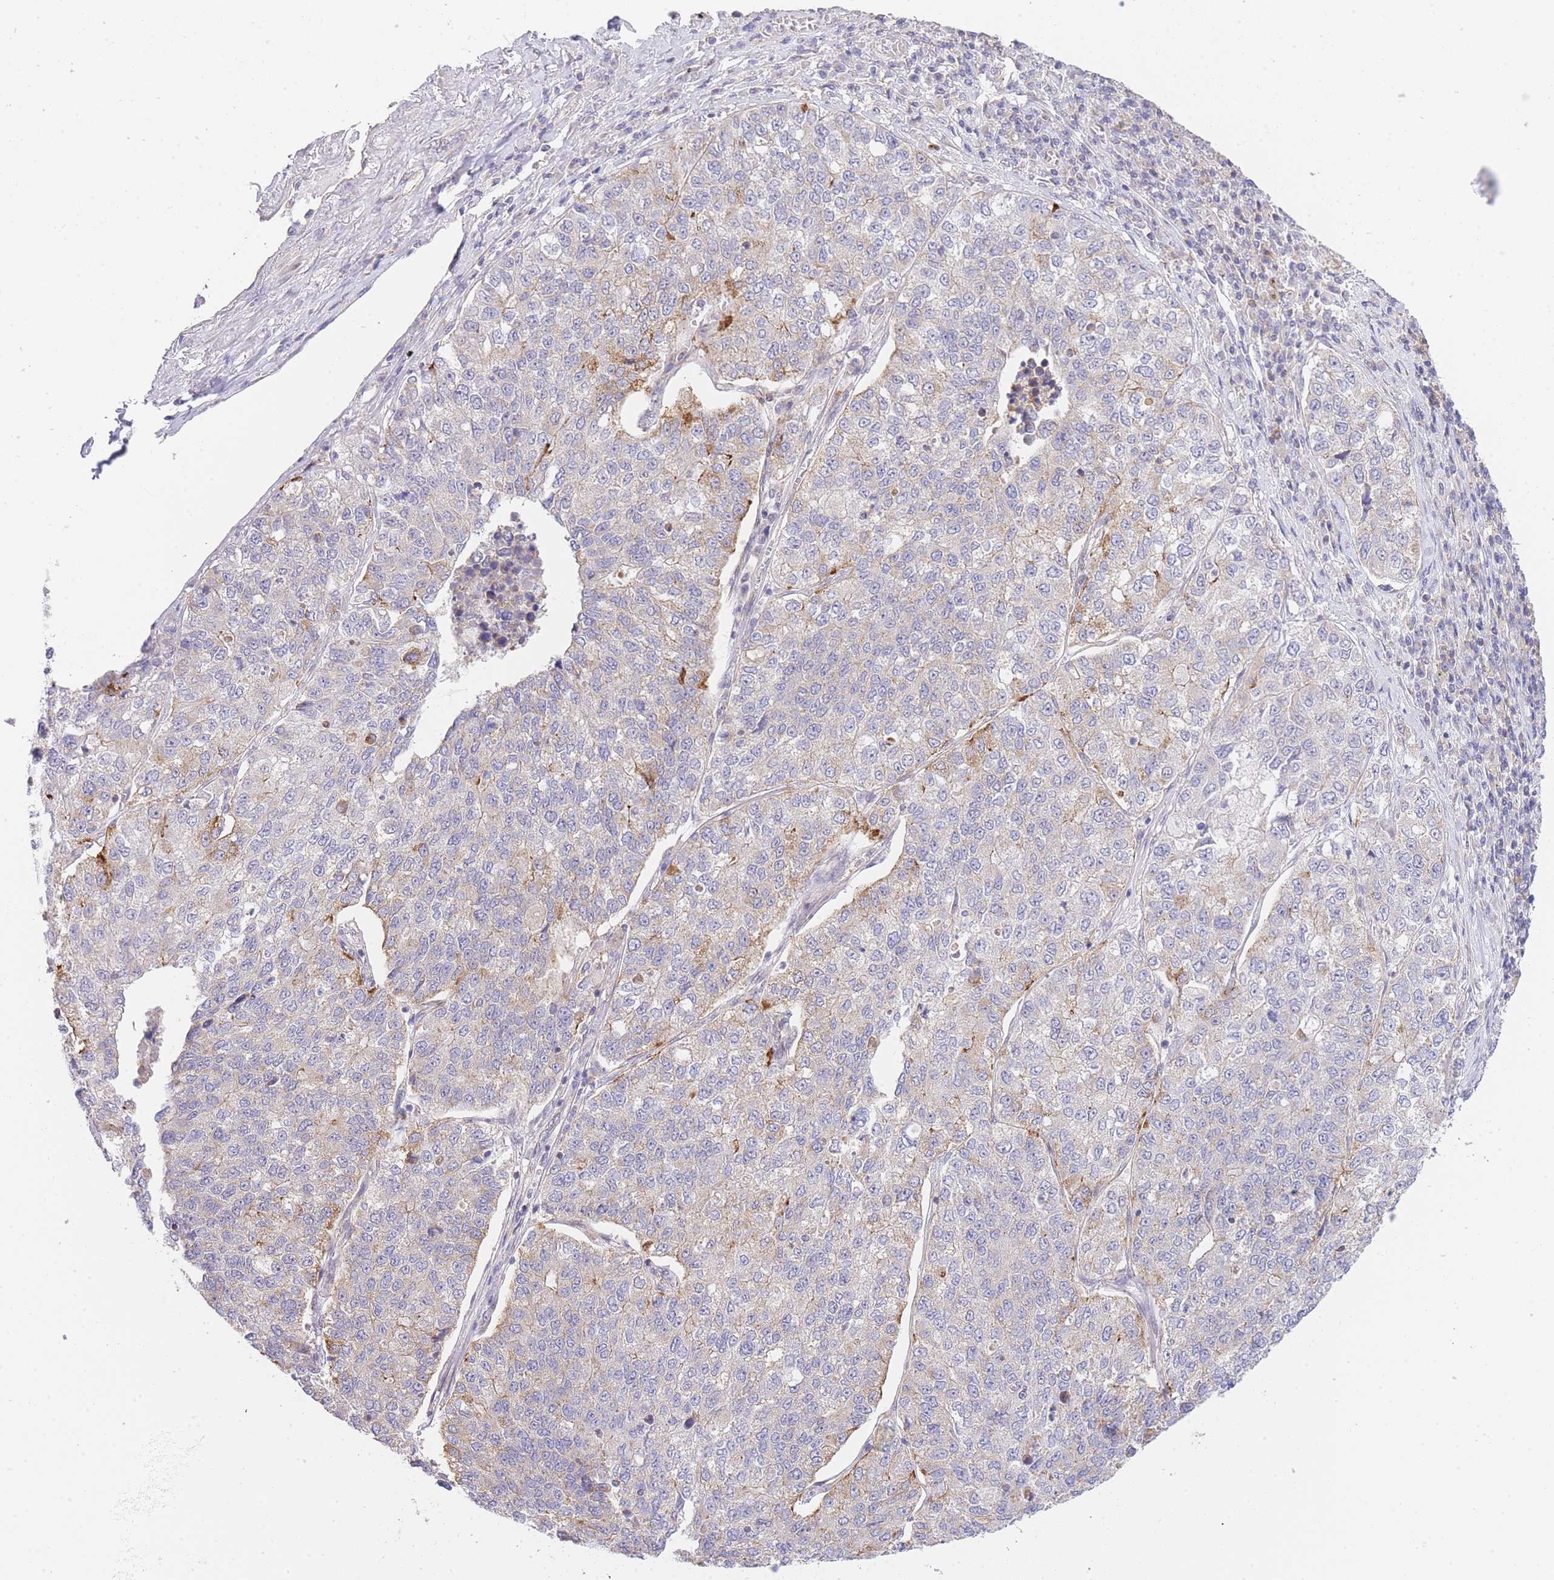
{"staining": {"intensity": "weak", "quantity": "<25%", "location": "cytoplasmic/membranous"}, "tissue": "lung cancer", "cell_type": "Tumor cells", "image_type": "cancer", "snomed": [{"axis": "morphology", "description": "Adenocarcinoma, NOS"}, {"axis": "topography", "description": "Lung"}], "caption": "Protein analysis of lung adenocarcinoma shows no significant positivity in tumor cells. Brightfield microscopy of immunohistochemistry (IHC) stained with DAB (3,3'-diaminobenzidine) (brown) and hematoxylin (blue), captured at high magnification.", "gene": "CTBP1", "patient": {"sex": "male", "age": 49}}